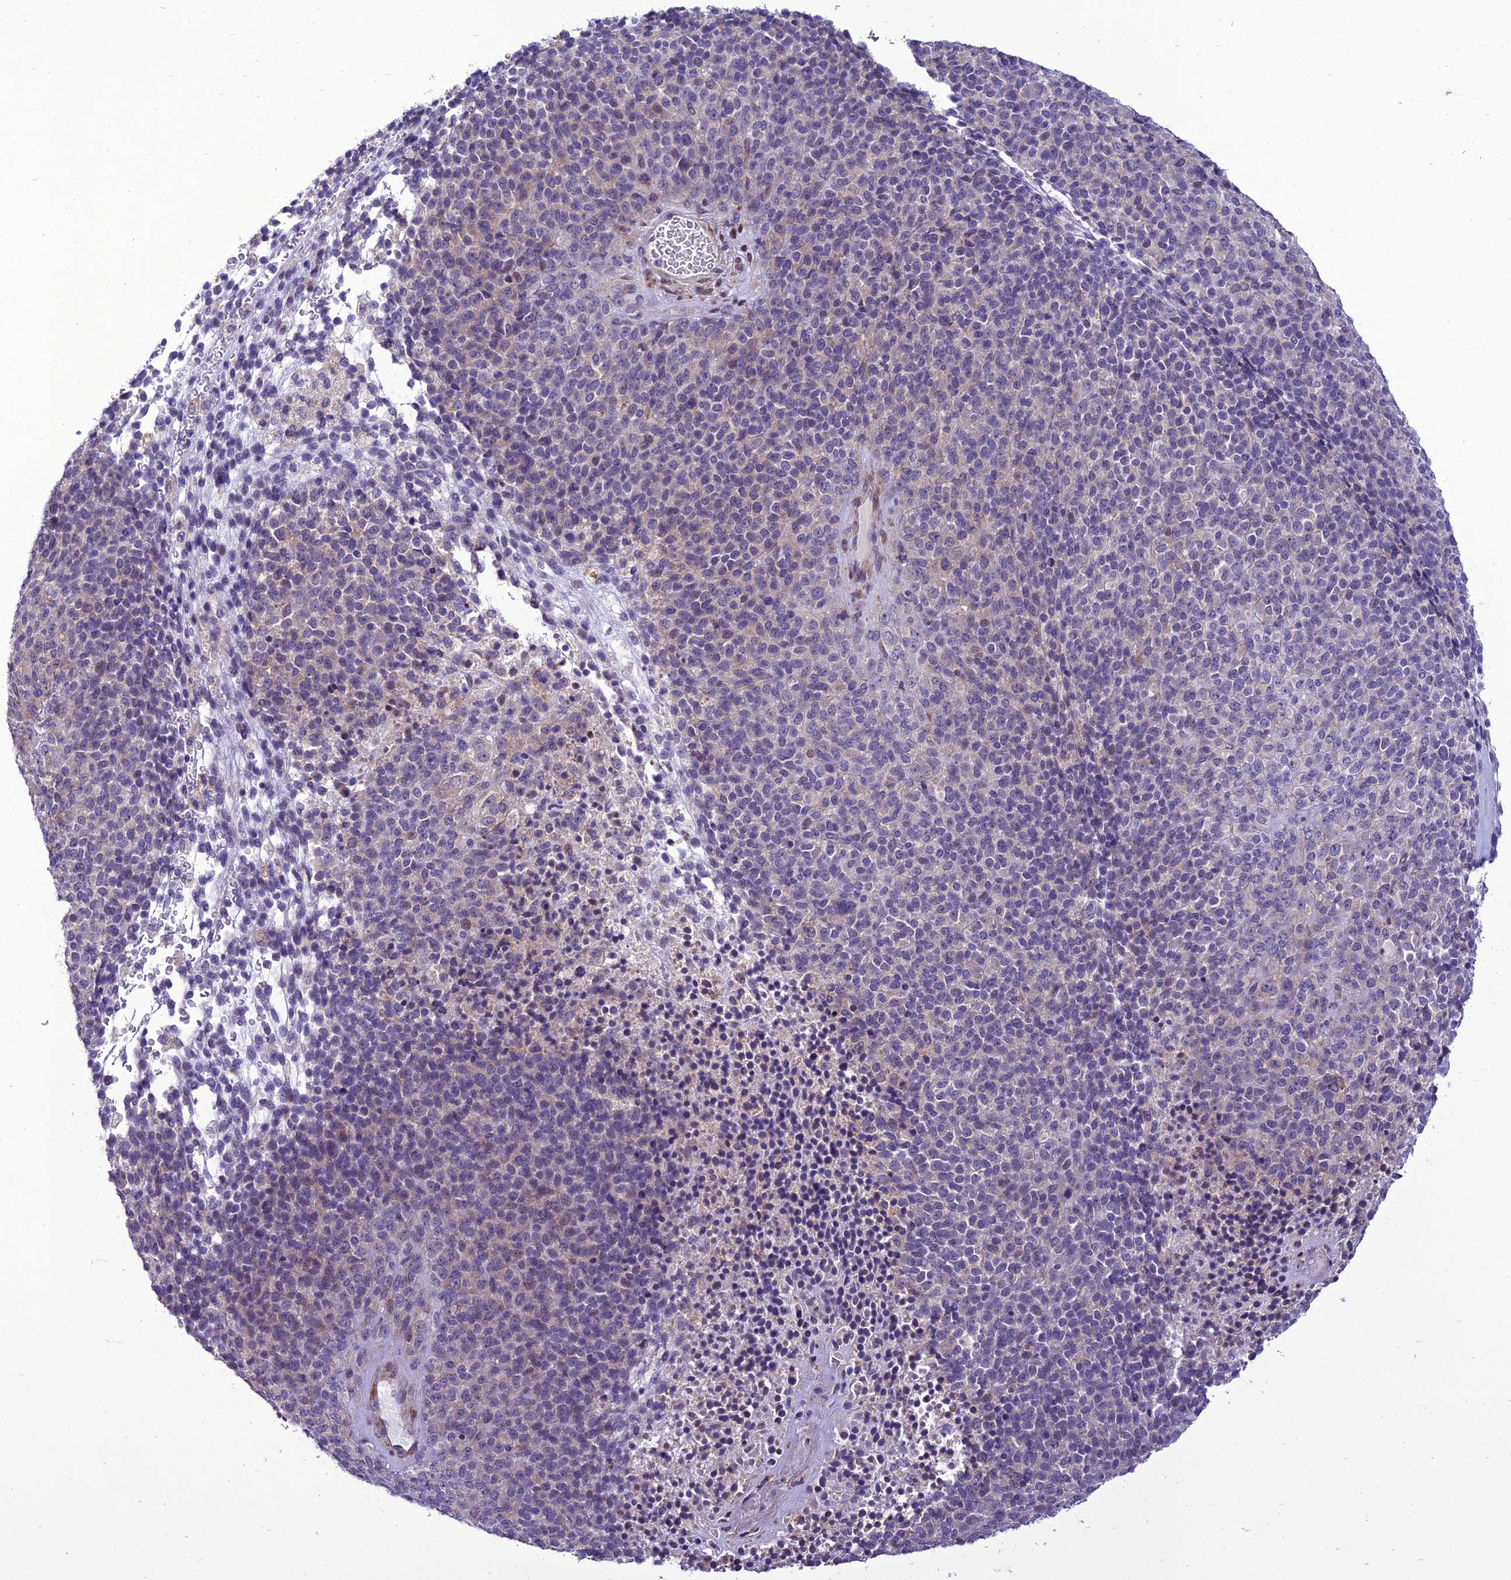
{"staining": {"intensity": "weak", "quantity": "<25%", "location": "nuclear"}, "tissue": "melanoma", "cell_type": "Tumor cells", "image_type": "cancer", "snomed": [{"axis": "morphology", "description": "Malignant melanoma, Metastatic site"}, {"axis": "topography", "description": "Brain"}], "caption": "A micrograph of malignant melanoma (metastatic site) stained for a protein demonstrates no brown staining in tumor cells.", "gene": "NEURL2", "patient": {"sex": "female", "age": 56}}